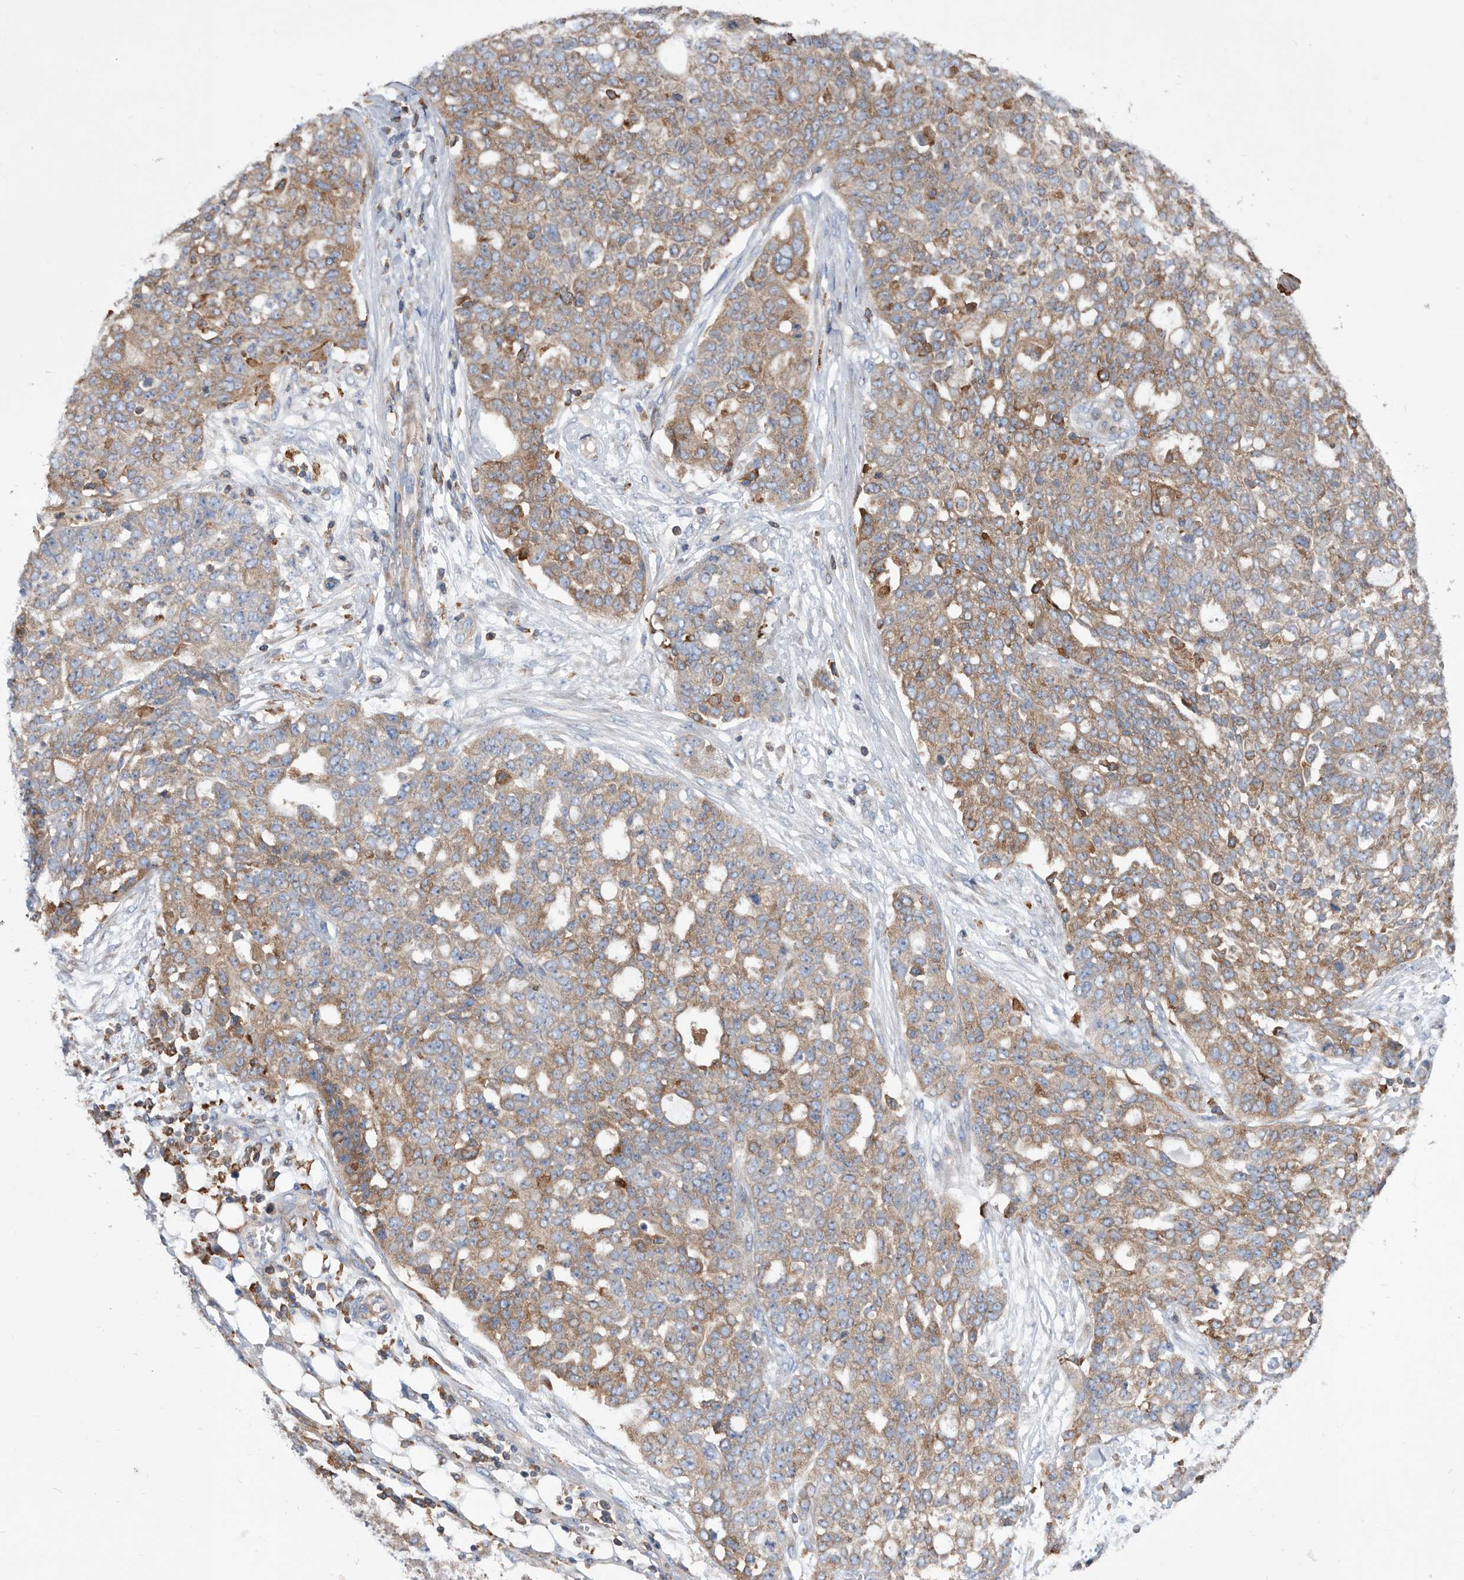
{"staining": {"intensity": "moderate", "quantity": ">75%", "location": "cytoplasmic/membranous"}, "tissue": "ovarian cancer", "cell_type": "Tumor cells", "image_type": "cancer", "snomed": [{"axis": "morphology", "description": "Cystadenocarcinoma, serous, NOS"}, {"axis": "topography", "description": "Soft tissue"}, {"axis": "topography", "description": "Ovary"}], "caption": "A micrograph showing moderate cytoplasmic/membranous expression in about >75% of tumor cells in ovarian cancer (serous cystadenocarcinoma), as visualized by brown immunohistochemical staining.", "gene": "SMG7", "patient": {"sex": "female", "age": 57}}